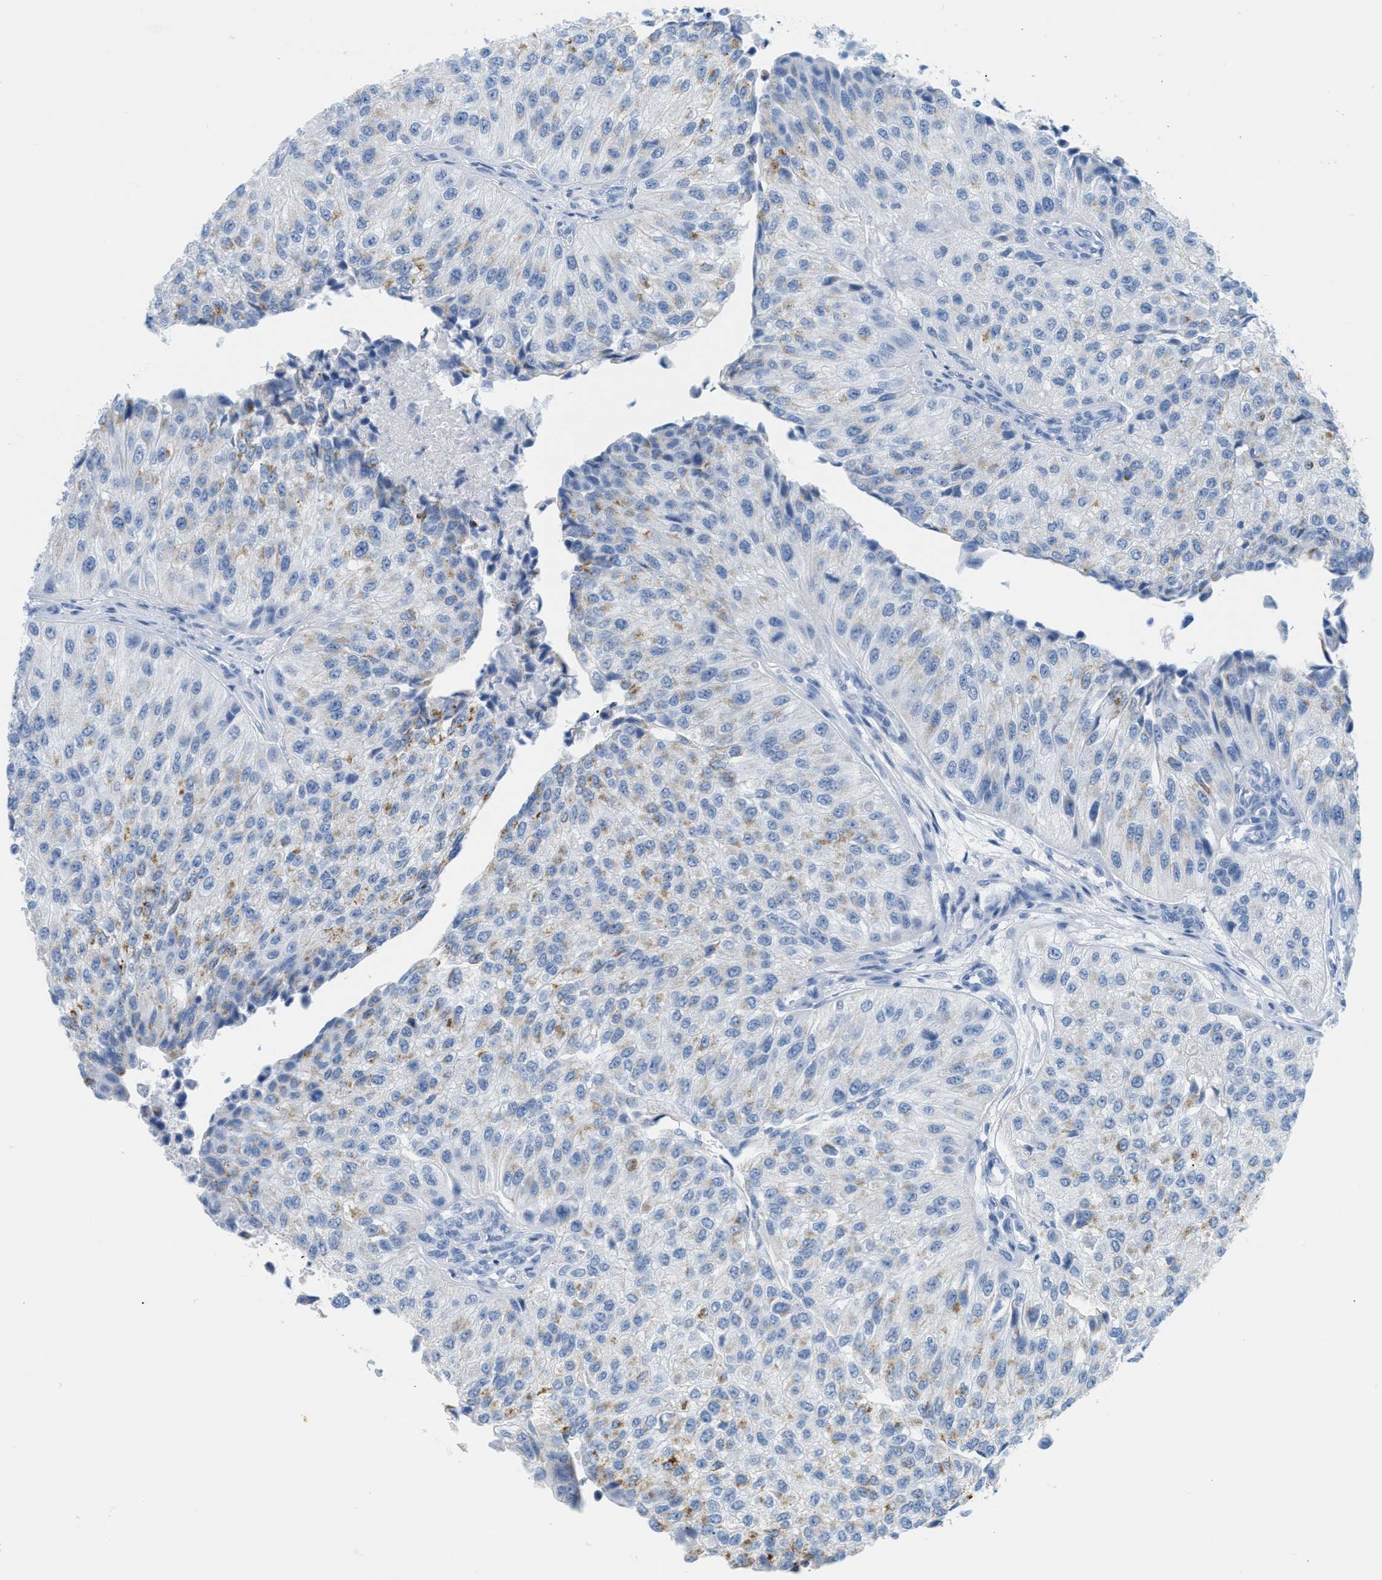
{"staining": {"intensity": "negative", "quantity": "none", "location": "none"}, "tissue": "urothelial cancer", "cell_type": "Tumor cells", "image_type": "cancer", "snomed": [{"axis": "morphology", "description": "Urothelial carcinoma, High grade"}, {"axis": "topography", "description": "Kidney"}, {"axis": "topography", "description": "Urinary bladder"}], "caption": "Protein analysis of urothelial cancer exhibits no significant positivity in tumor cells. (DAB (3,3'-diaminobenzidine) immunohistochemistry (IHC) visualized using brightfield microscopy, high magnification).", "gene": "DES", "patient": {"sex": "male", "age": 77}}